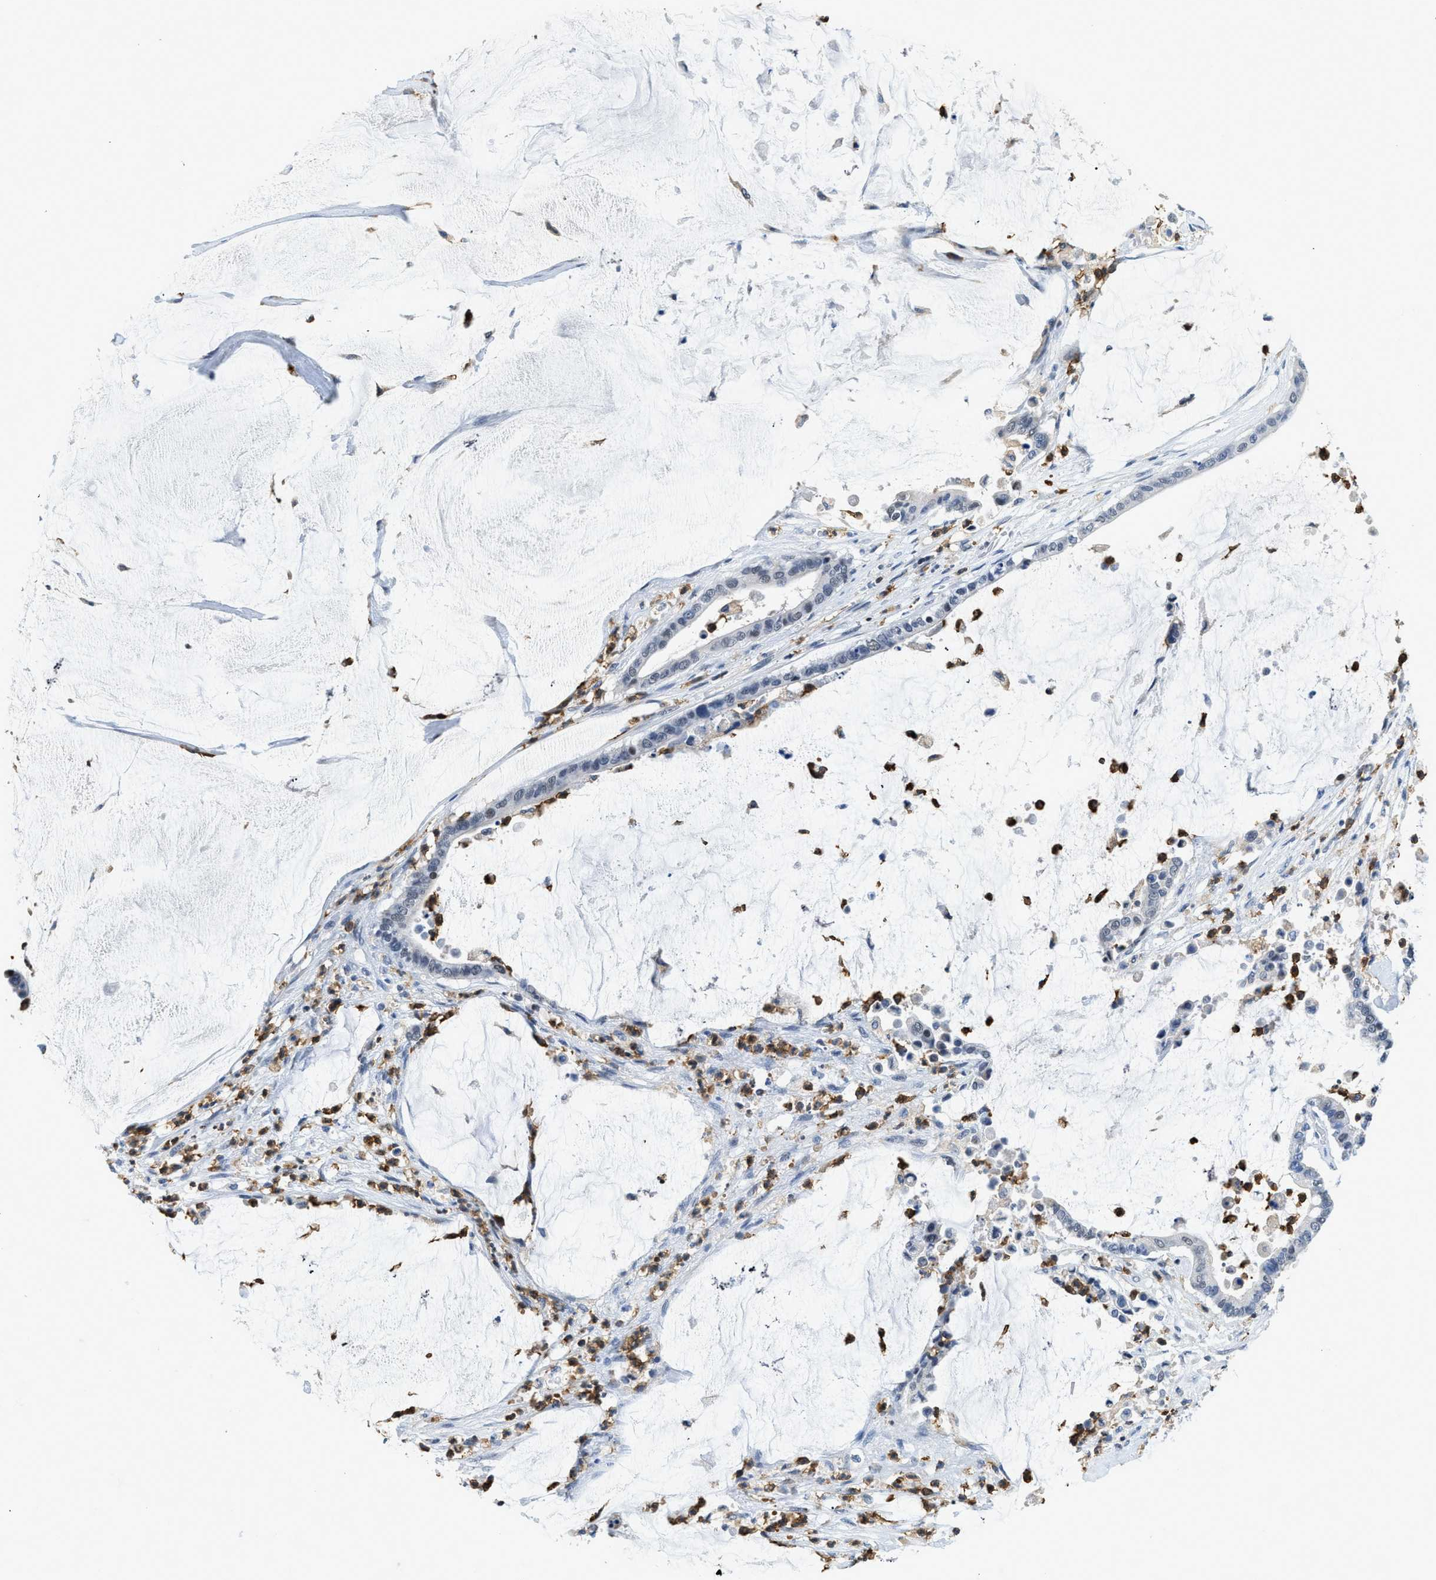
{"staining": {"intensity": "negative", "quantity": "none", "location": "none"}, "tissue": "pancreatic cancer", "cell_type": "Tumor cells", "image_type": "cancer", "snomed": [{"axis": "morphology", "description": "Adenocarcinoma, NOS"}, {"axis": "topography", "description": "Pancreas"}], "caption": "Pancreatic adenocarcinoma stained for a protein using IHC shows no positivity tumor cells.", "gene": "FAM151A", "patient": {"sex": "male", "age": 41}}